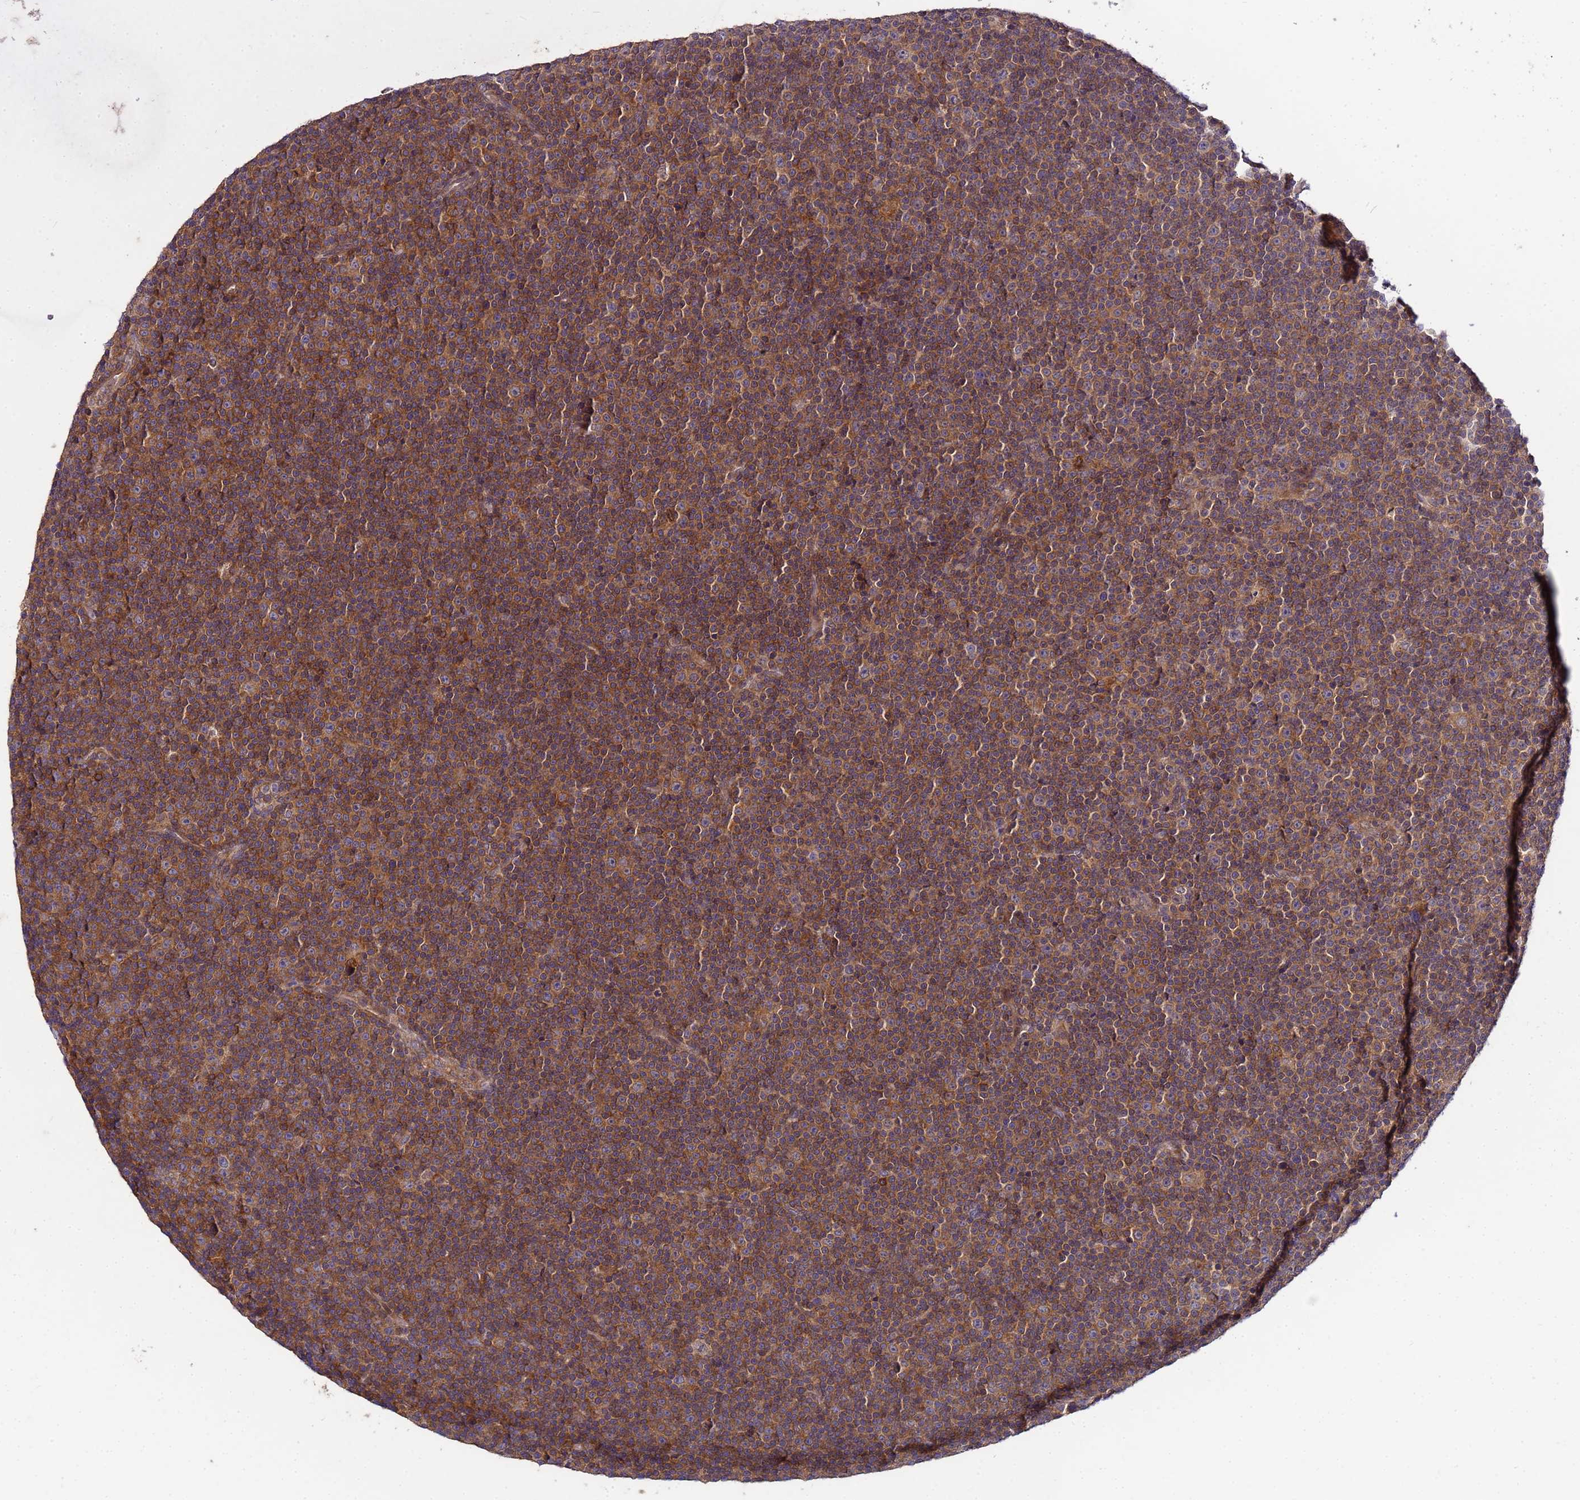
{"staining": {"intensity": "moderate", "quantity": ">75%", "location": "cytoplasmic/membranous"}, "tissue": "lymphoma", "cell_type": "Tumor cells", "image_type": "cancer", "snomed": [{"axis": "morphology", "description": "Malignant lymphoma, non-Hodgkin's type, Low grade"}, {"axis": "topography", "description": "Lymph node"}], "caption": "Protein staining of lymphoma tissue exhibits moderate cytoplasmic/membranous expression in about >75% of tumor cells.", "gene": "GSPT2", "patient": {"sex": "female", "age": 67}}